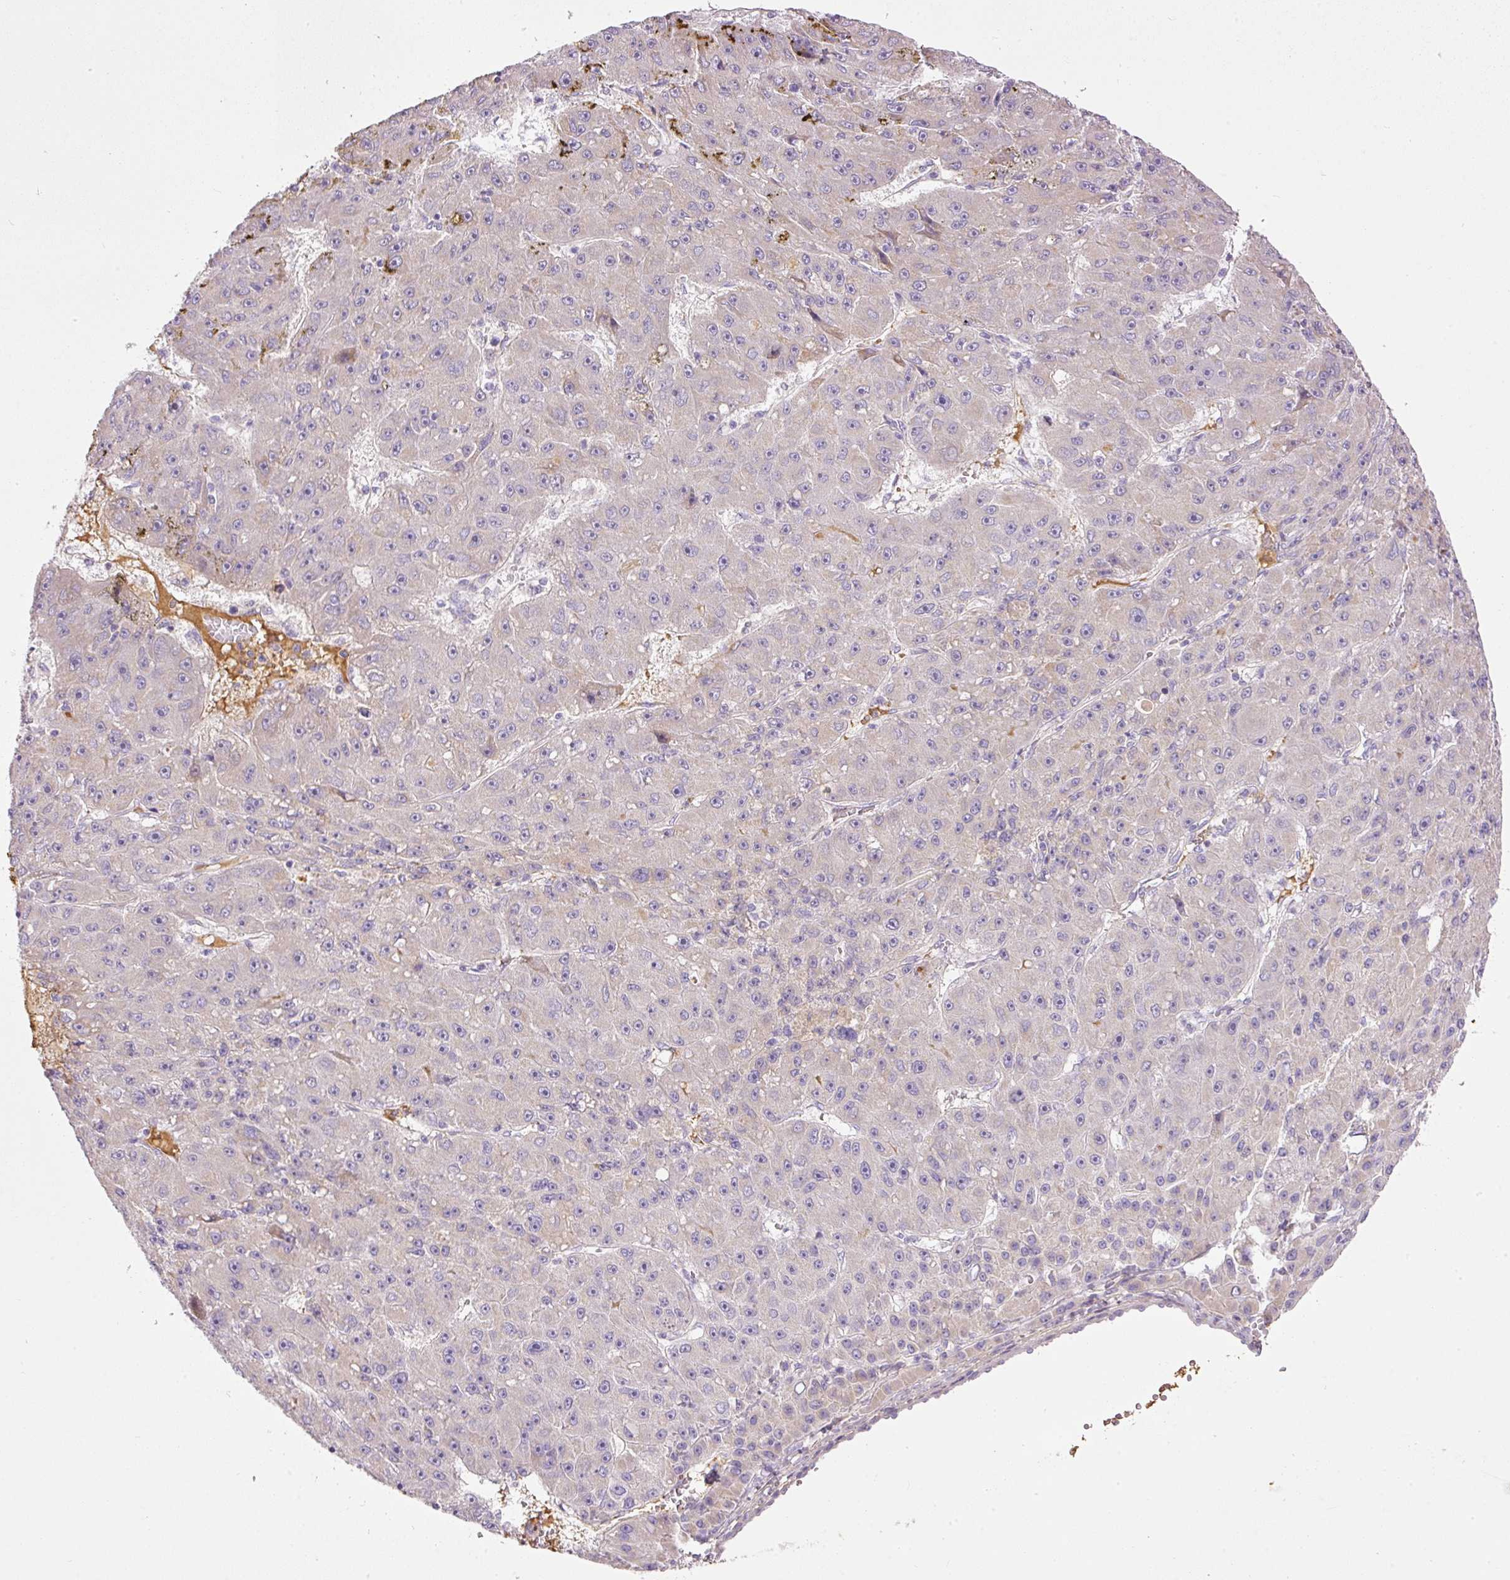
{"staining": {"intensity": "moderate", "quantity": "<25%", "location": "cytoplasmic/membranous"}, "tissue": "liver cancer", "cell_type": "Tumor cells", "image_type": "cancer", "snomed": [{"axis": "morphology", "description": "Carcinoma, Hepatocellular, NOS"}, {"axis": "topography", "description": "Liver"}], "caption": "Immunohistochemistry (DAB (3,3'-diaminobenzidine)) staining of hepatocellular carcinoma (liver) exhibits moderate cytoplasmic/membranous protein expression in approximately <25% of tumor cells.", "gene": "KPNA5", "patient": {"sex": "male", "age": 67}}